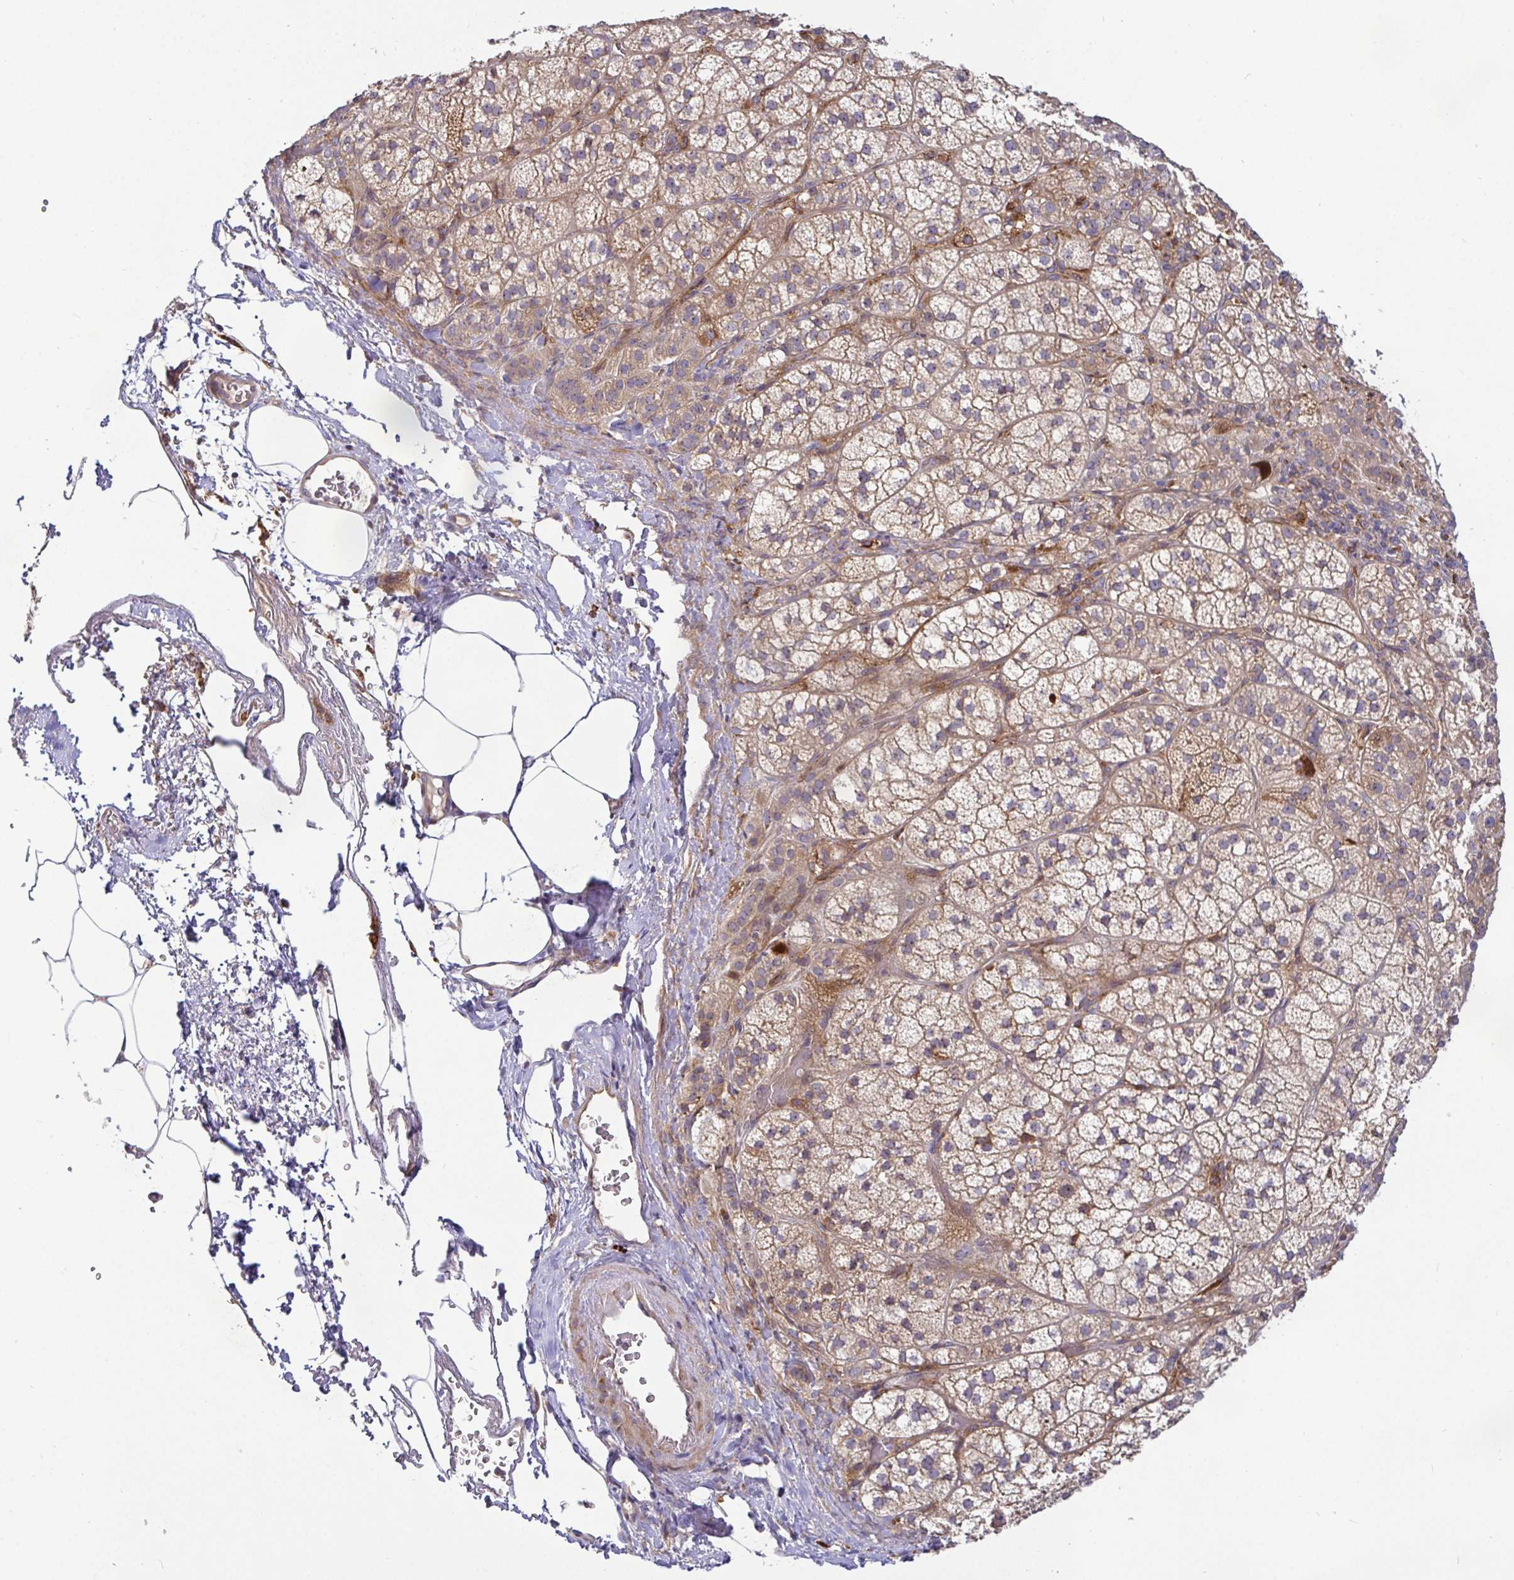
{"staining": {"intensity": "moderate", "quantity": ">75%", "location": "cytoplasmic/membranous"}, "tissue": "adrenal gland", "cell_type": "Glandular cells", "image_type": "normal", "snomed": [{"axis": "morphology", "description": "Normal tissue, NOS"}, {"axis": "topography", "description": "Adrenal gland"}], "caption": "This micrograph exhibits benign adrenal gland stained with immunohistochemistry (IHC) to label a protein in brown. The cytoplasmic/membranous of glandular cells show moderate positivity for the protein. Nuclei are counter-stained blue.", "gene": "SNX8", "patient": {"sex": "female", "age": 60}}